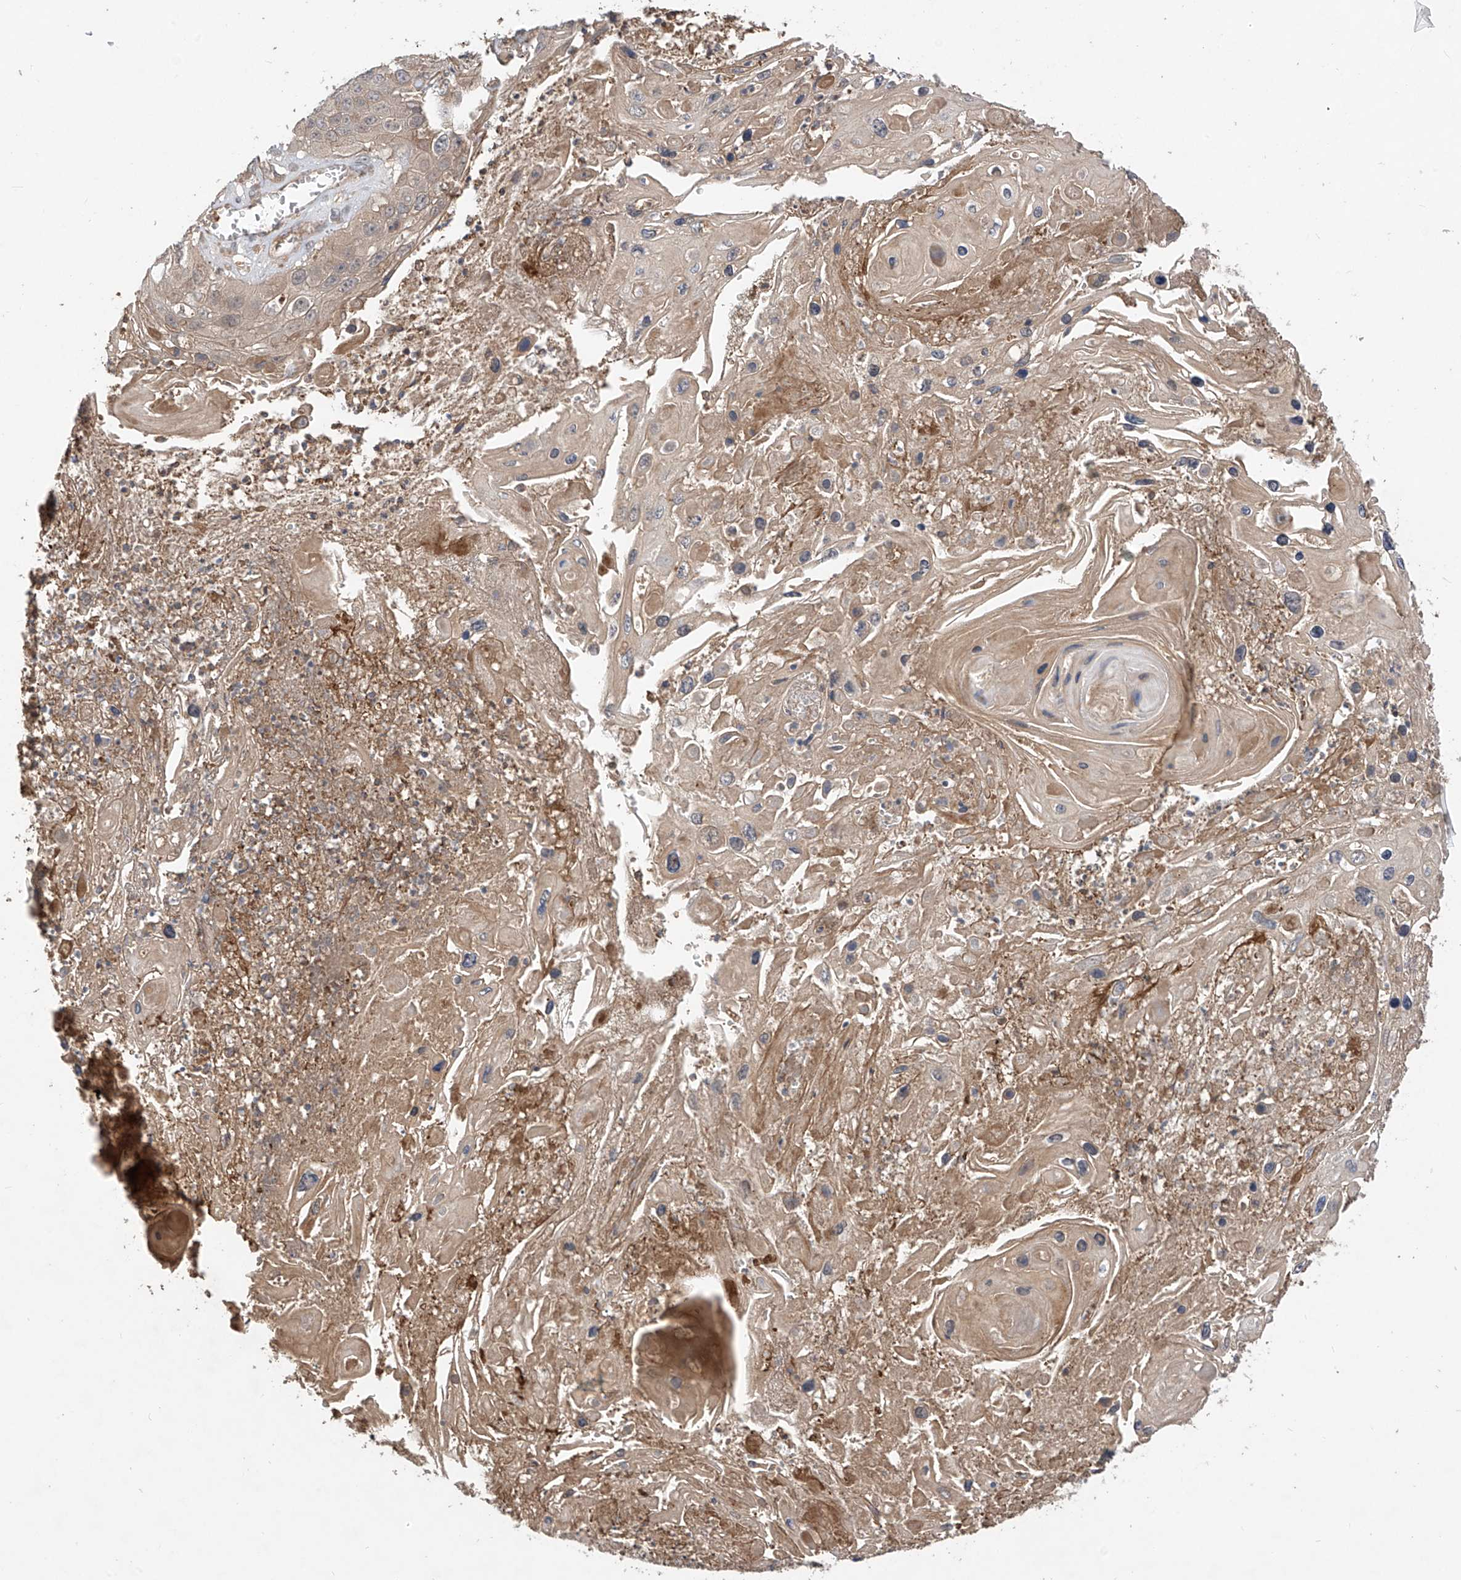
{"staining": {"intensity": "weak", "quantity": "<25%", "location": "cytoplasmic/membranous"}, "tissue": "skin cancer", "cell_type": "Tumor cells", "image_type": "cancer", "snomed": [{"axis": "morphology", "description": "Squamous cell carcinoma, NOS"}, {"axis": "topography", "description": "Skin"}], "caption": "Tumor cells show no significant positivity in skin cancer.", "gene": "CACNA2D4", "patient": {"sex": "male", "age": 55}}